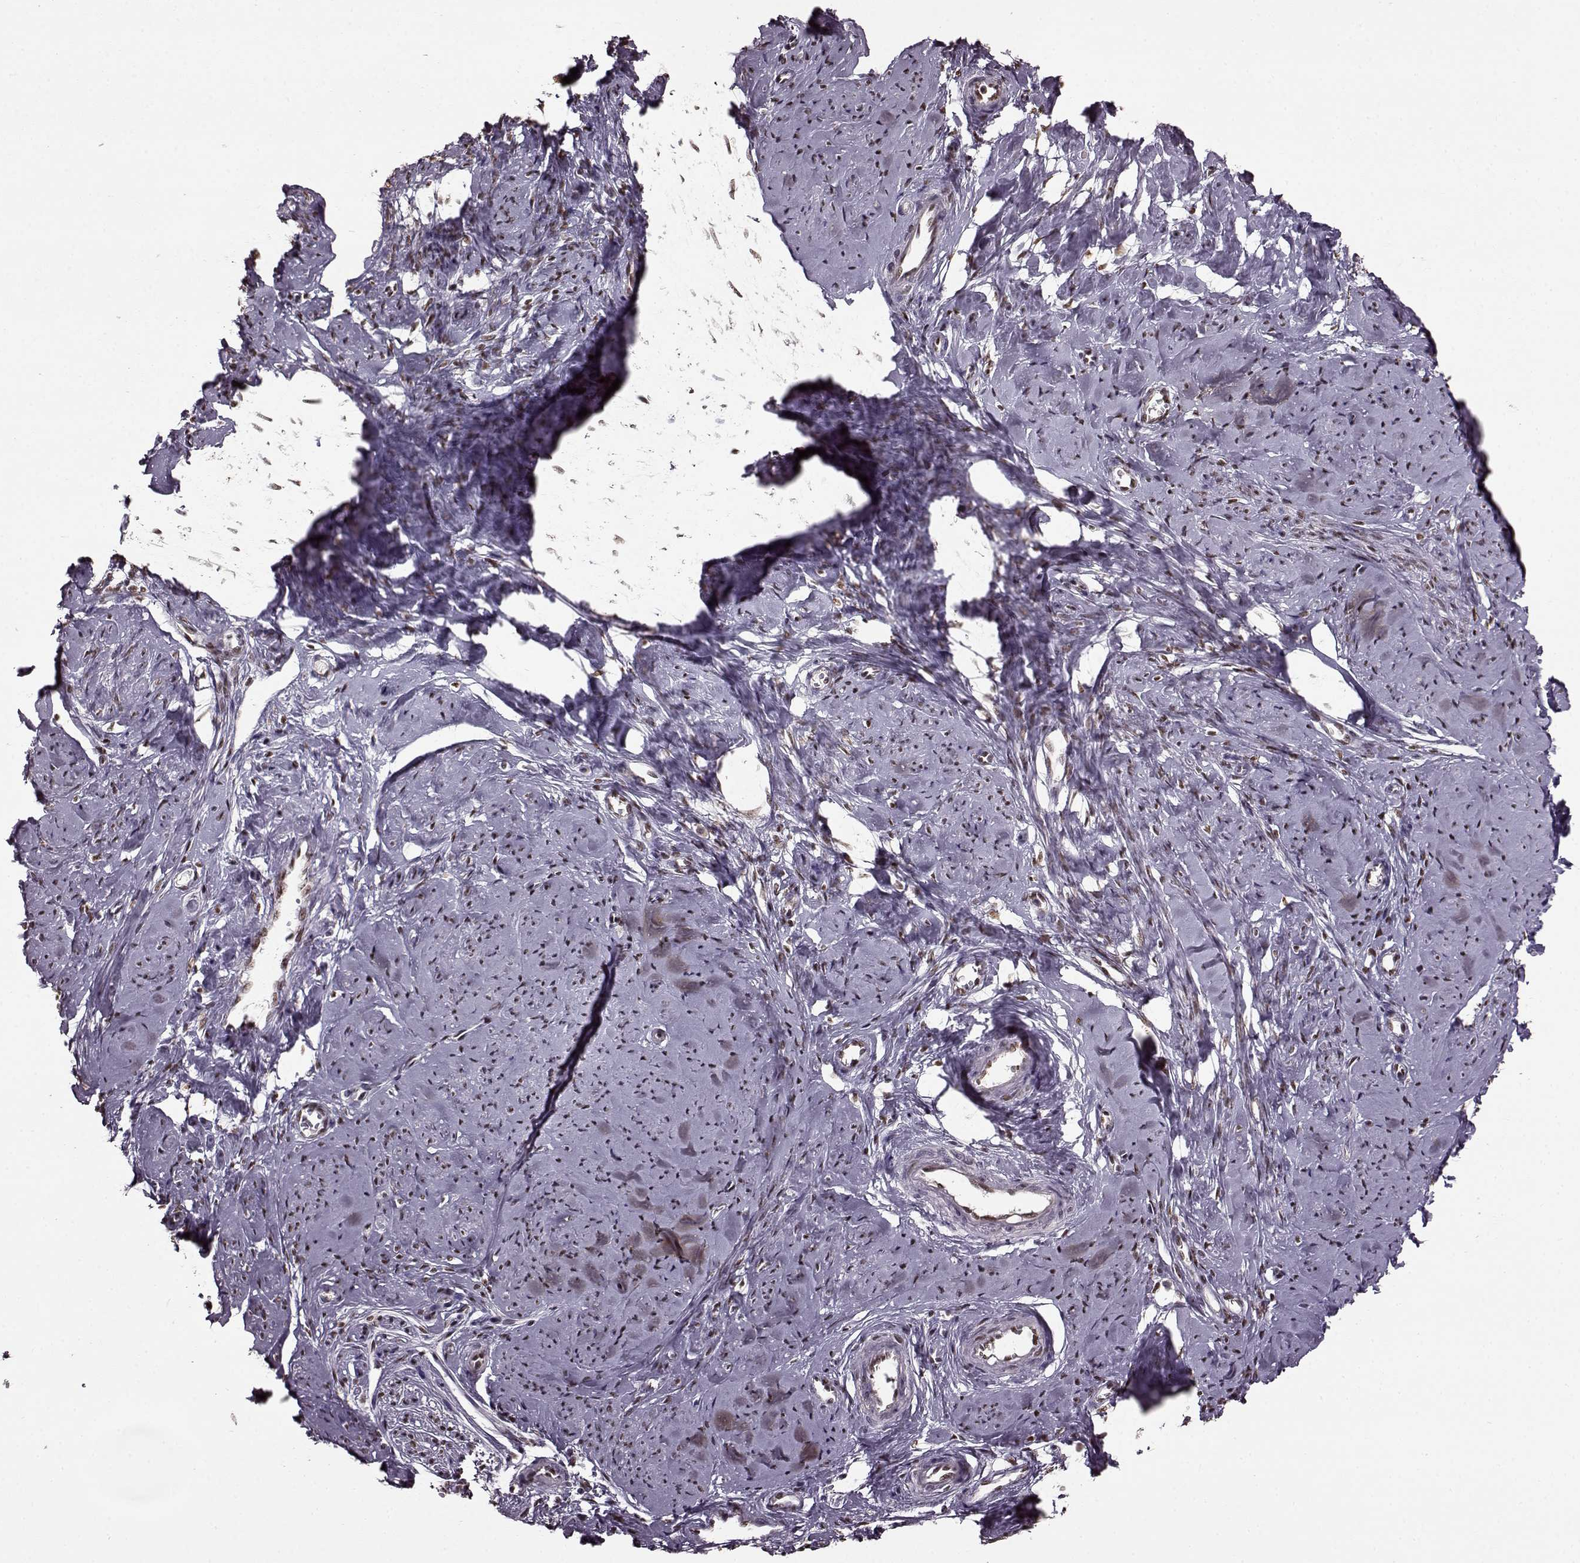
{"staining": {"intensity": "weak", "quantity": ">75%", "location": "nuclear"}, "tissue": "smooth muscle", "cell_type": "Smooth muscle cells", "image_type": "normal", "snomed": [{"axis": "morphology", "description": "Normal tissue, NOS"}, {"axis": "topography", "description": "Smooth muscle"}], "caption": "Smooth muscle stained with a brown dye exhibits weak nuclear positive staining in approximately >75% of smooth muscle cells.", "gene": "FTO", "patient": {"sex": "female", "age": 48}}